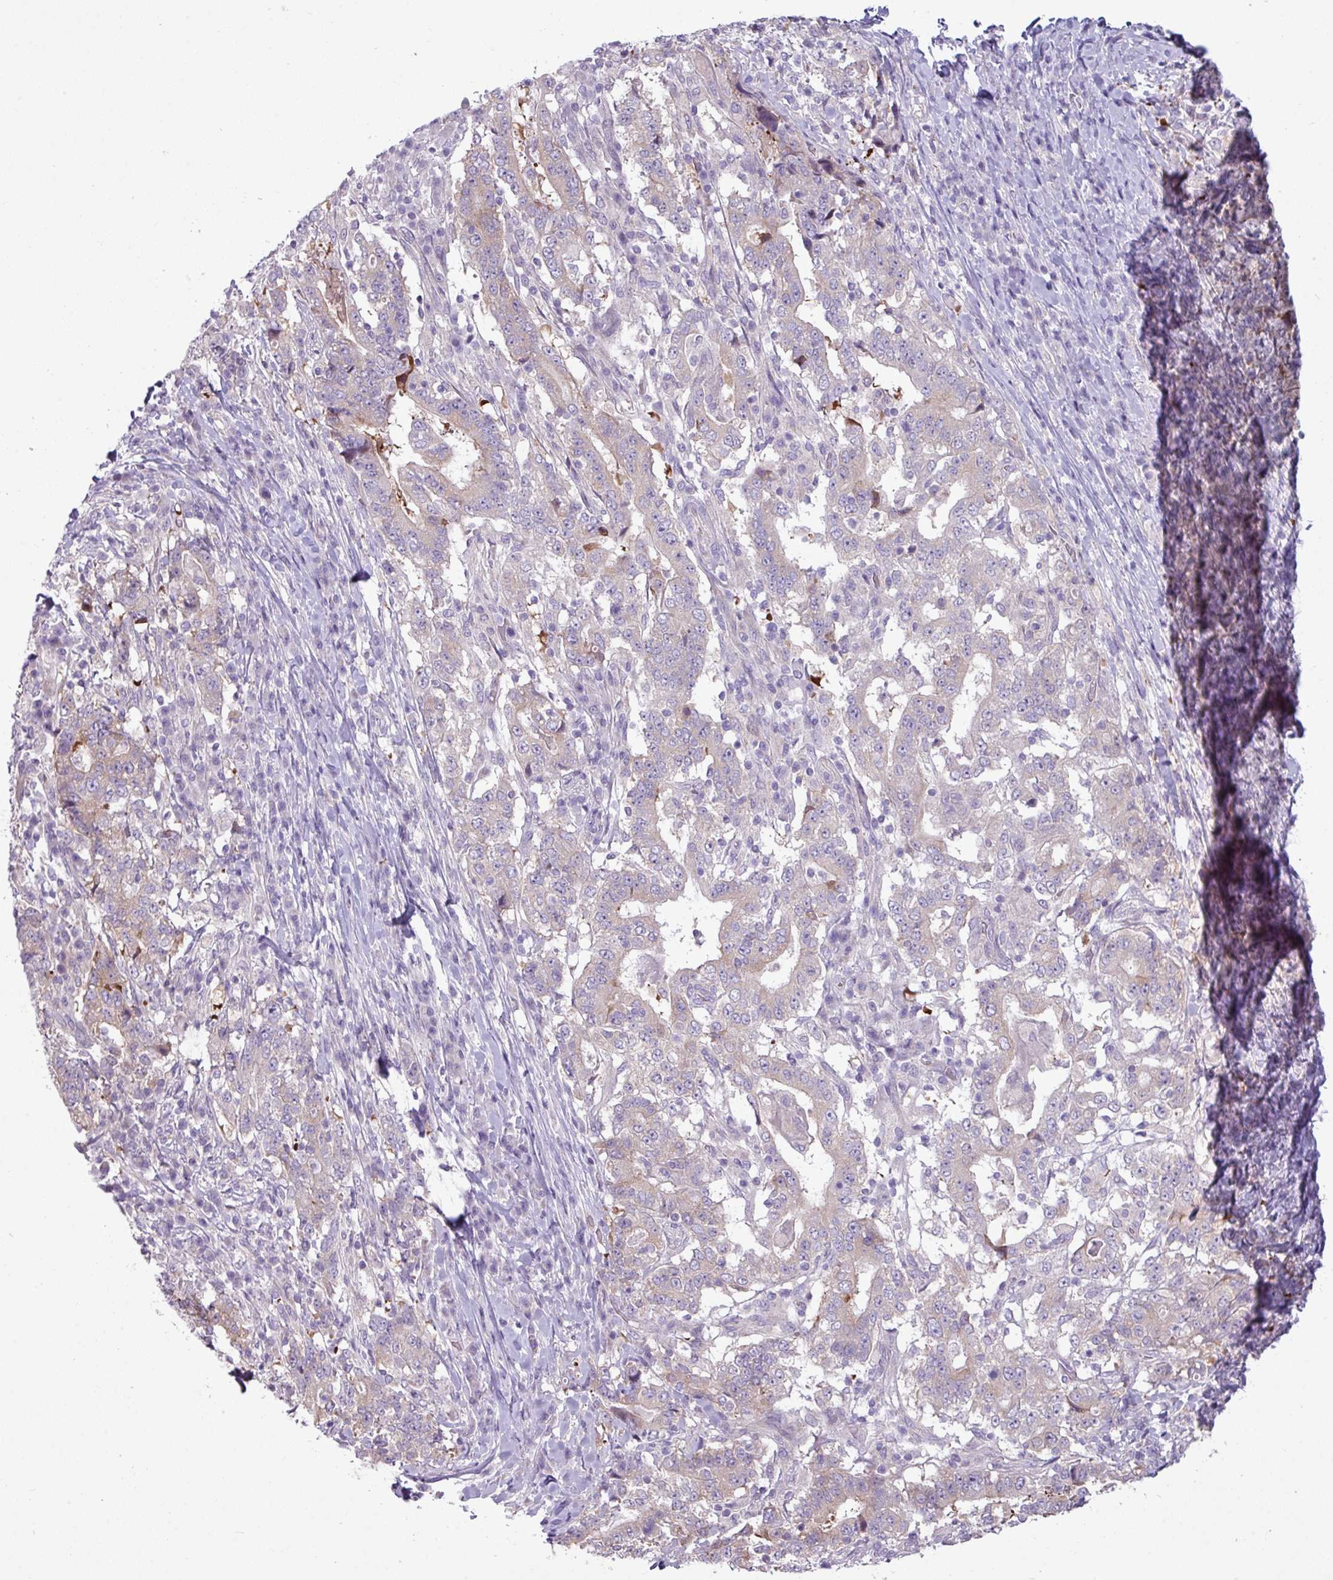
{"staining": {"intensity": "negative", "quantity": "none", "location": "none"}, "tissue": "stomach cancer", "cell_type": "Tumor cells", "image_type": "cancer", "snomed": [{"axis": "morphology", "description": "Normal tissue, NOS"}, {"axis": "morphology", "description": "Adenocarcinoma, NOS"}, {"axis": "topography", "description": "Stomach, upper"}, {"axis": "topography", "description": "Stomach"}], "caption": "There is no significant staining in tumor cells of stomach adenocarcinoma. (DAB (3,3'-diaminobenzidine) IHC, high magnification).", "gene": "CAMK2B", "patient": {"sex": "male", "age": 59}}